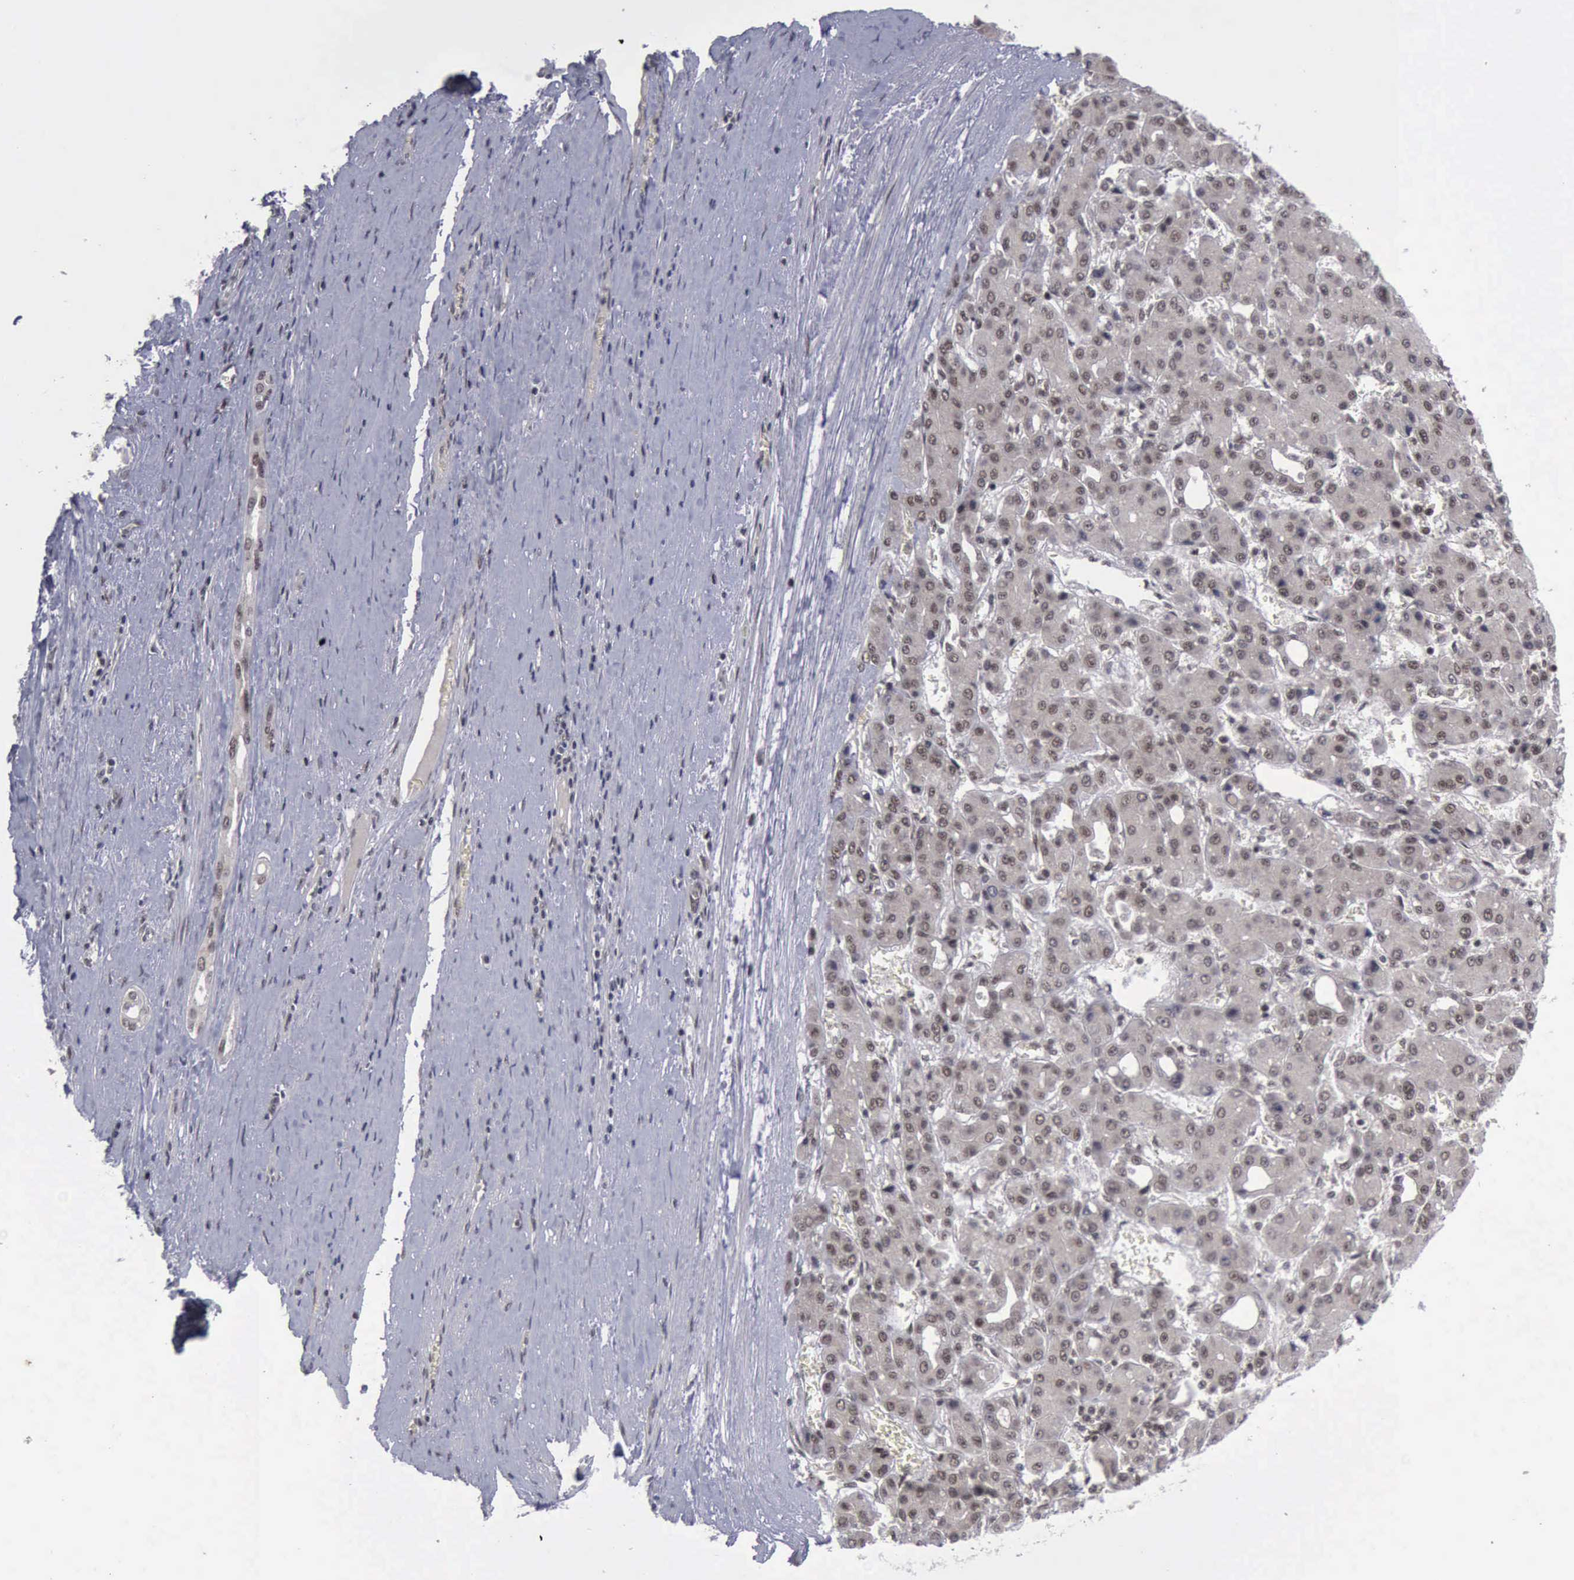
{"staining": {"intensity": "weak", "quantity": ">75%", "location": "nuclear"}, "tissue": "liver cancer", "cell_type": "Tumor cells", "image_type": "cancer", "snomed": [{"axis": "morphology", "description": "Carcinoma, Hepatocellular, NOS"}, {"axis": "topography", "description": "Liver"}], "caption": "High-magnification brightfield microscopy of liver cancer (hepatocellular carcinoma) stained with DAB (3,3'-diaminobenzidine) (brown) and counterstained with hematoxylin (blue). tumor cells exhibit weak nuclear positivity is seen in approximately>75% of cells.", "gene": "ATM", "patient": {"sex": "male", "age": 69}}